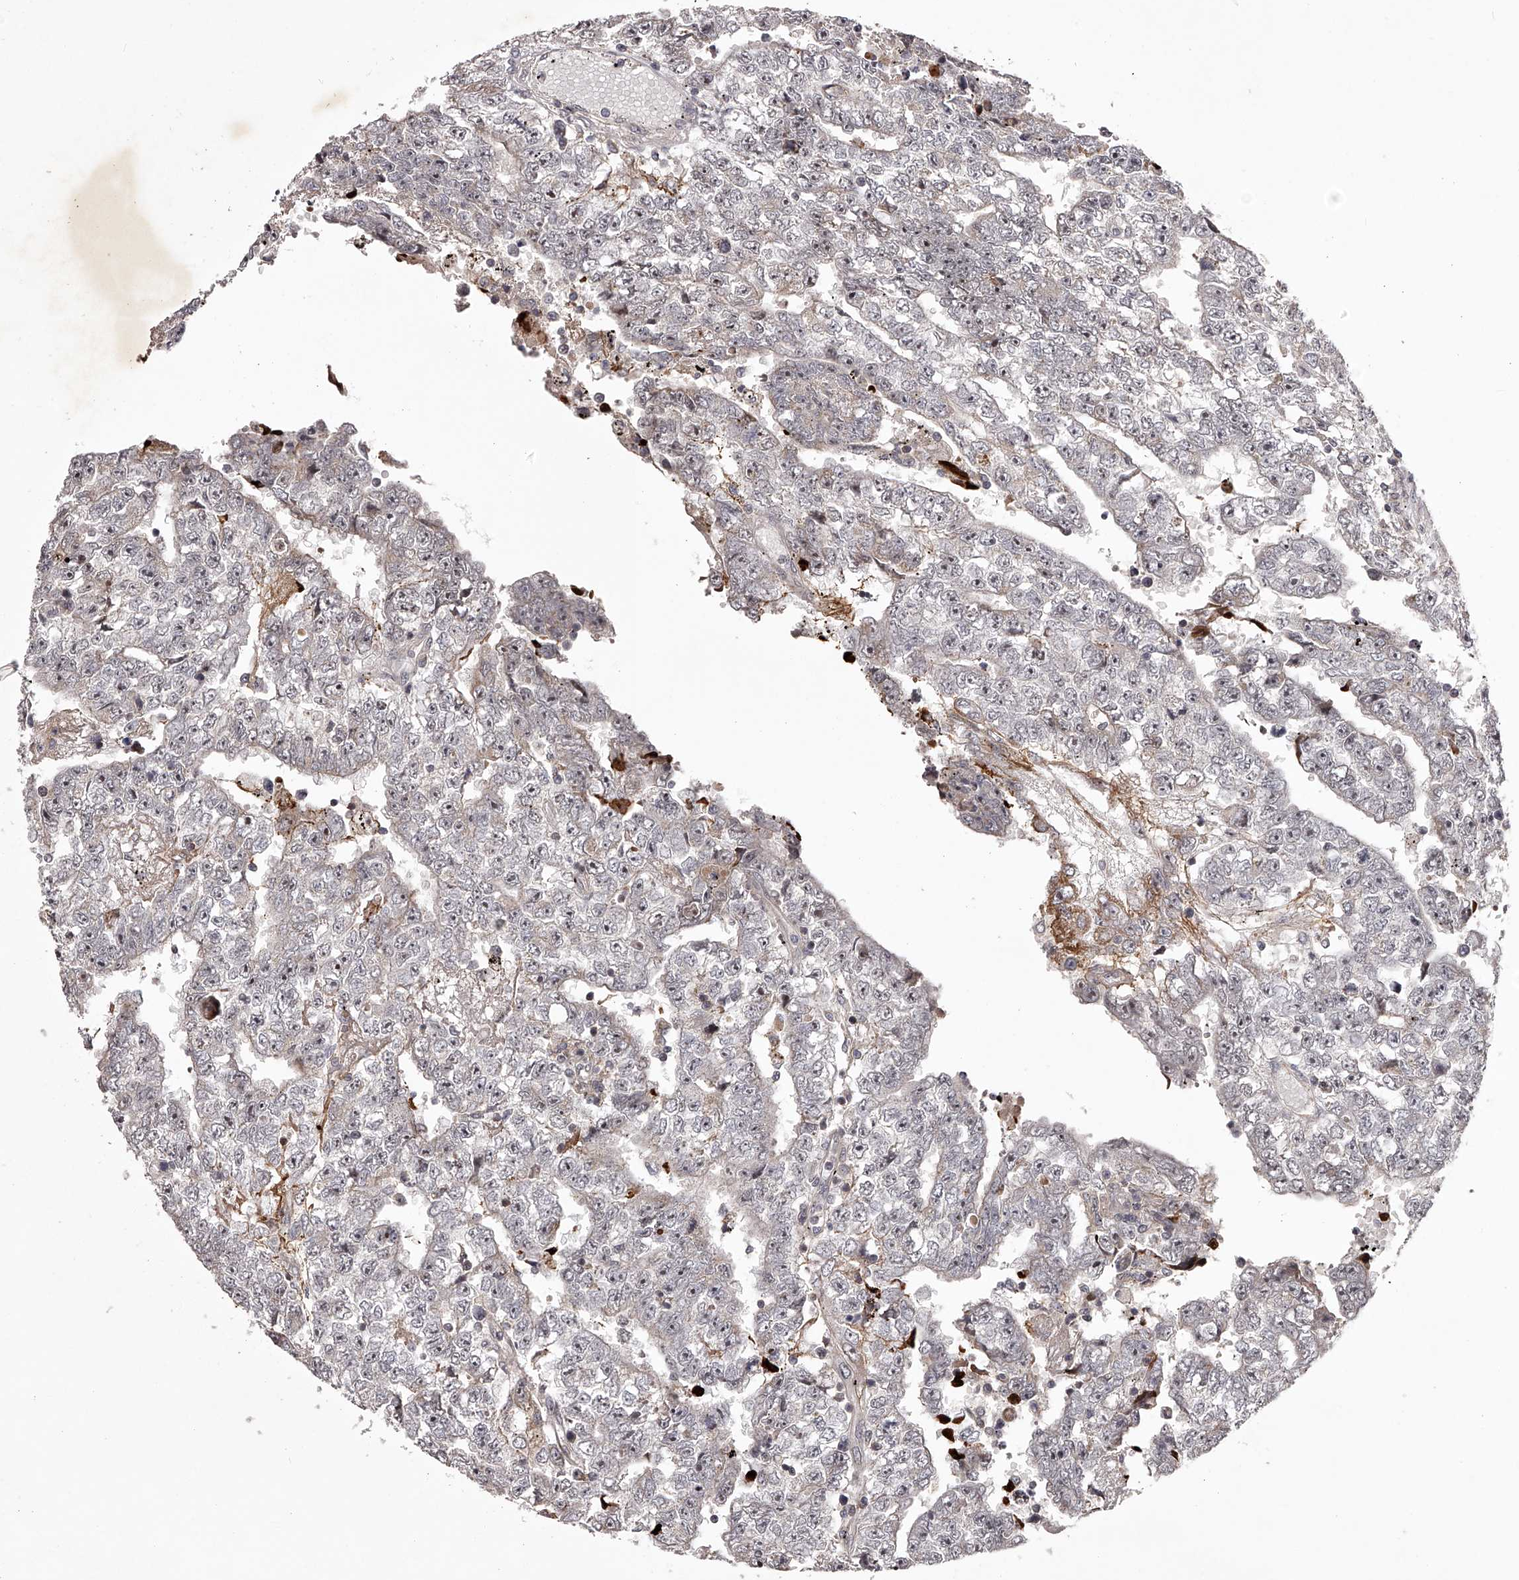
{"staining": {"intensity": "negative", "quantity": "none", "location": "none"}, "tissue": "testis cancer", "cell_type": "Tumor cells", "image_type": "cancer", "snomed": [{"axis": "morphology", "description": "Carcinoma, Embryonal, NOS"}, {"axis": "topography", "description": "Testis"}], "caption": "Immunohistochemistry (IHC) image of neoplastic tissue: testis cancer stained with DAB reveals no significant protein expression in tumor cells.", "gene": "RRP36", "patient": {"sex": "male", "age": 25}}